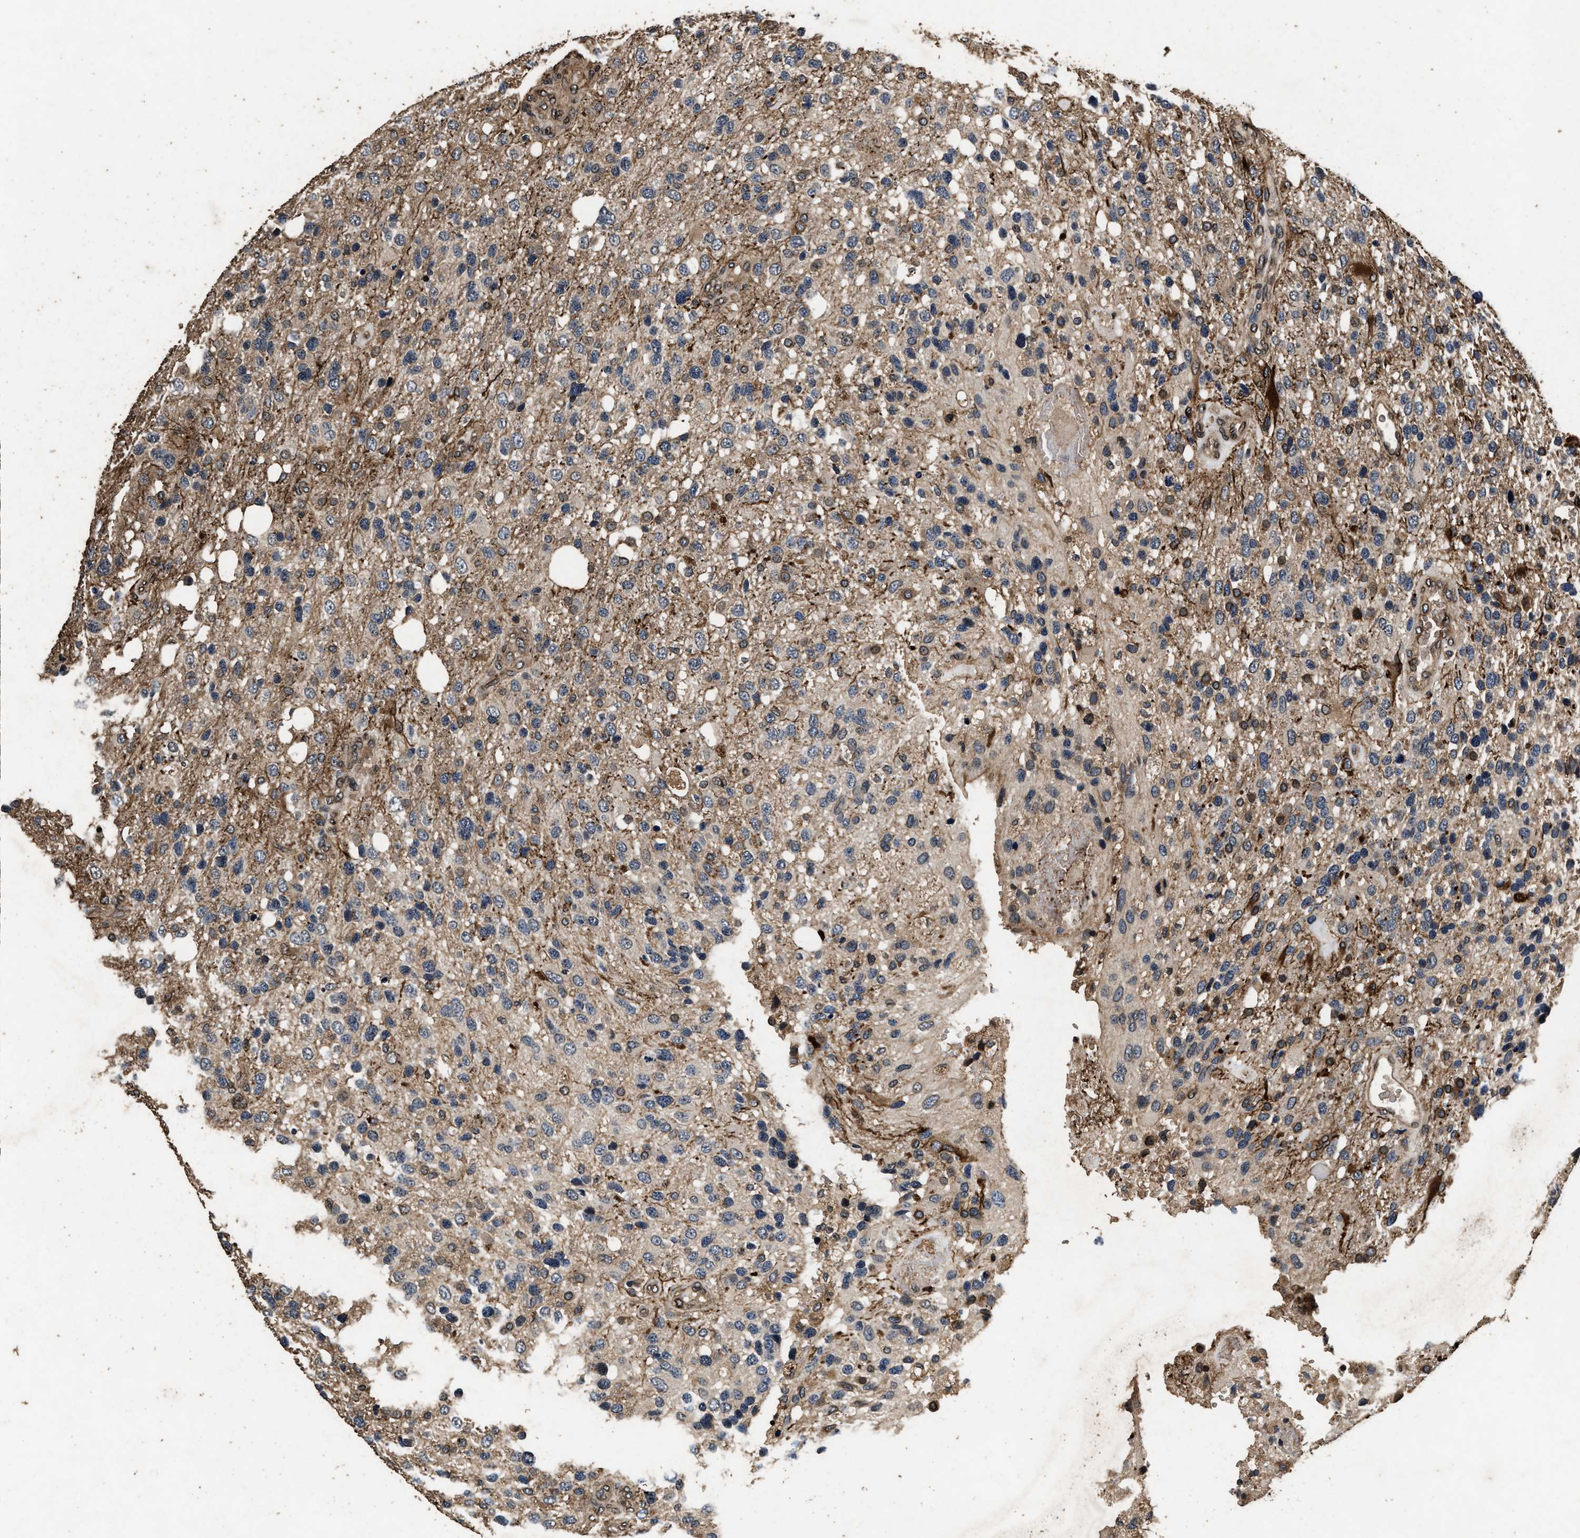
{"staining": {"intensity": "weak", "quantity": "25%-75%", "location": "cytoplasmic/membranous"}, "tissue": "glioma", "cell_type": "Tumor cells", "image_type": "cancer", "snomed": [{"axis": "morphology", "description": "Glioma, malignant, High grade"}, {"axis": "topography", "description": "Brain"}], "caption": "Tumor cells reveal low levels of weak cytoplasmic/membranous positivity in about 25%-75% of cells in human glioma. Immunohistochemistry stains the protein in brown and the nuclei are stained blue.", "gene": "ACCS", "patient": {"sex": "female", "age": 58}}